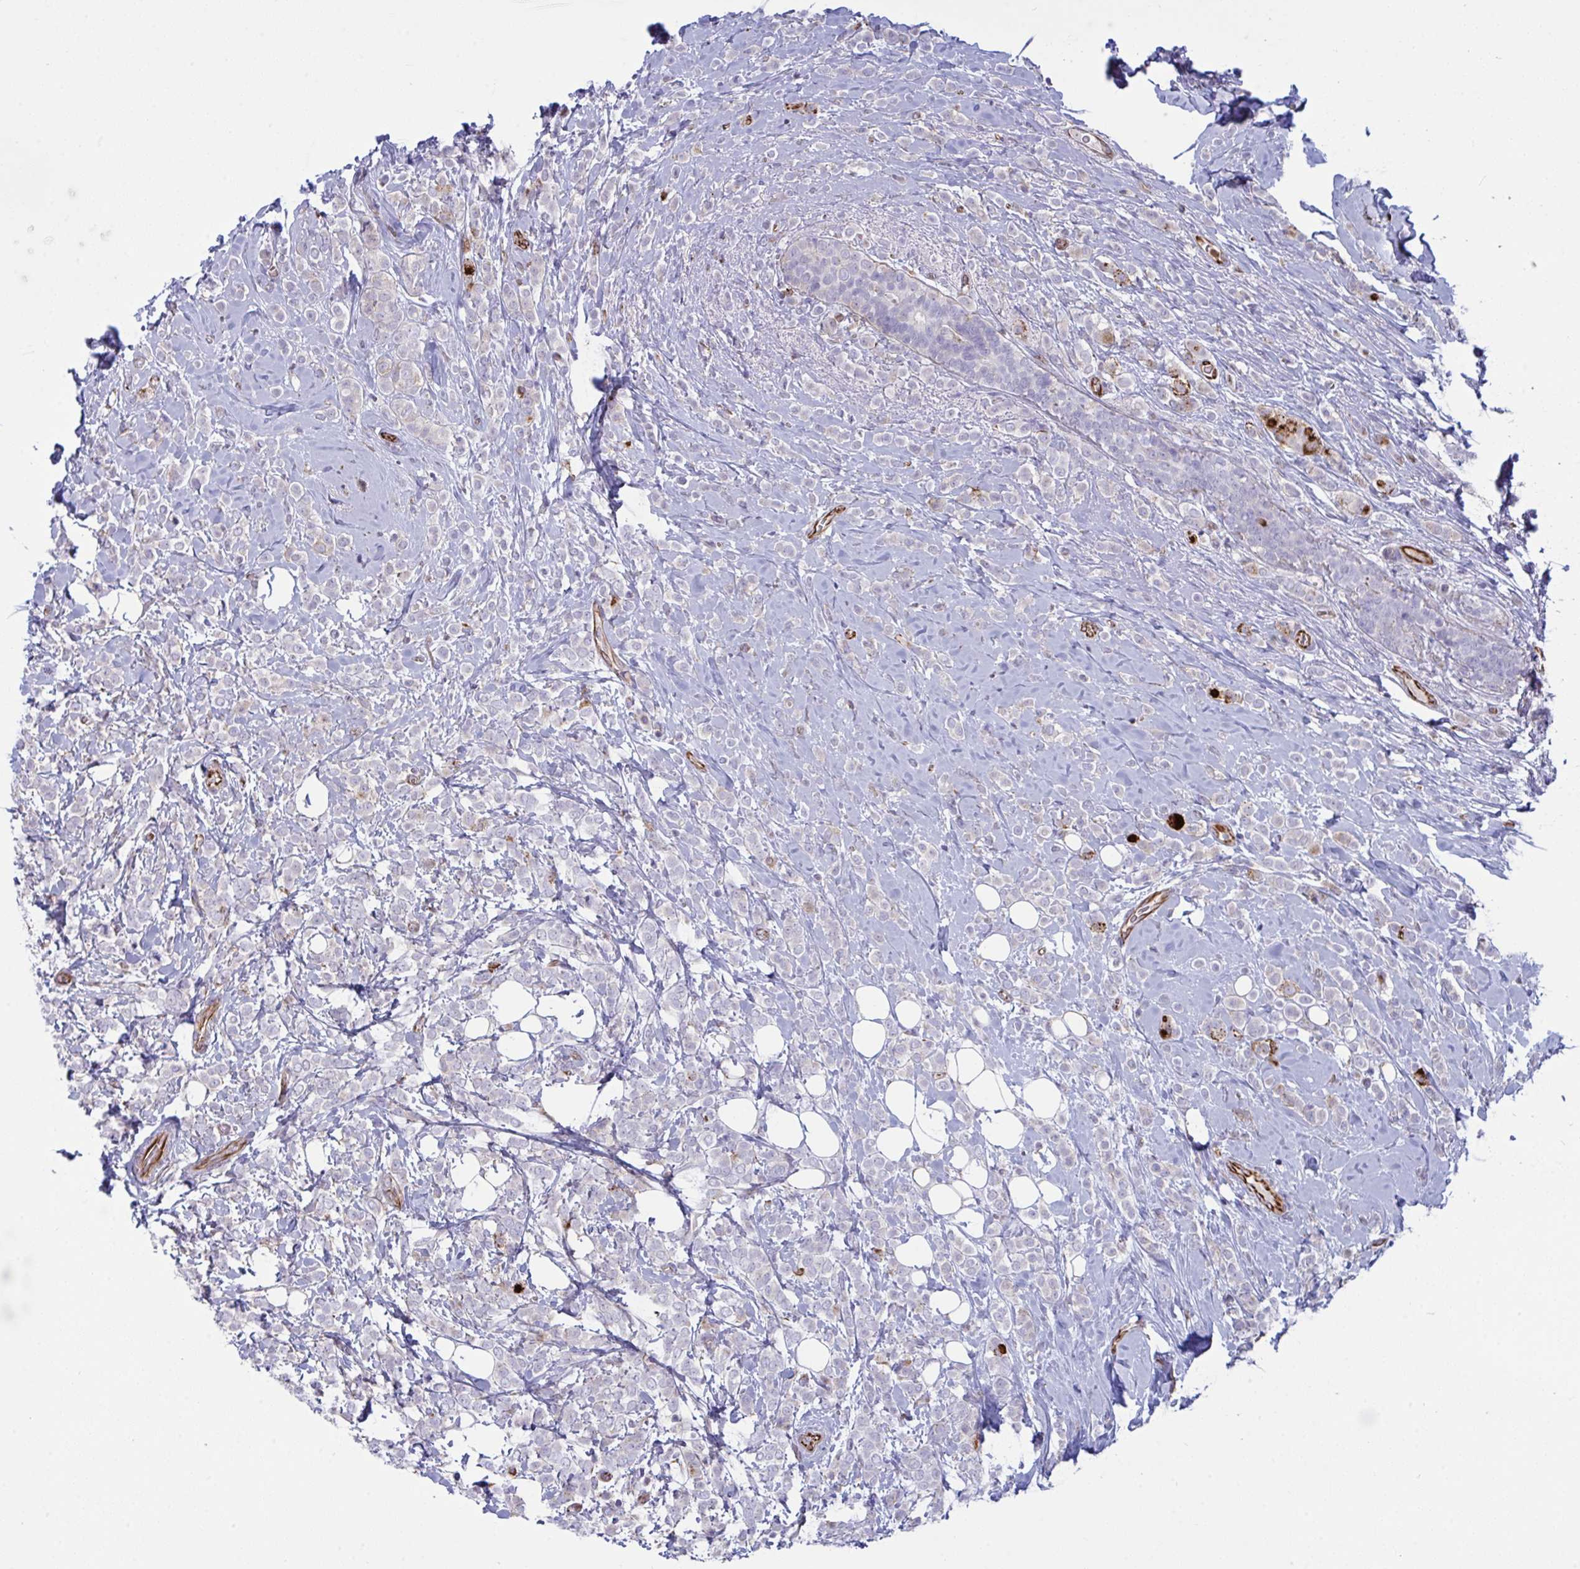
{"staining": {"intensity": "negative", "quantity": "none", "location": "none"}, "tissue": "breast cancer", "cell_type": "Tumor cells", "image_type": "cancer", "snomed": [{"axis": "morphology", "description": "Lobular carcinoma"}, {"axis": "topography", "description": "Breast"}], "caption": "DAB (3,3'-diaminobenzidine) immunohistochemical staining of human lobular carcinoma (breast) displays no significant staining in tumor cells. (DAB (3,3'-diaminobenzidine) immunohistochemistry, high magnification).", "gene": "DCBLD1", "patient": {"sex": "female", "age": 49}}